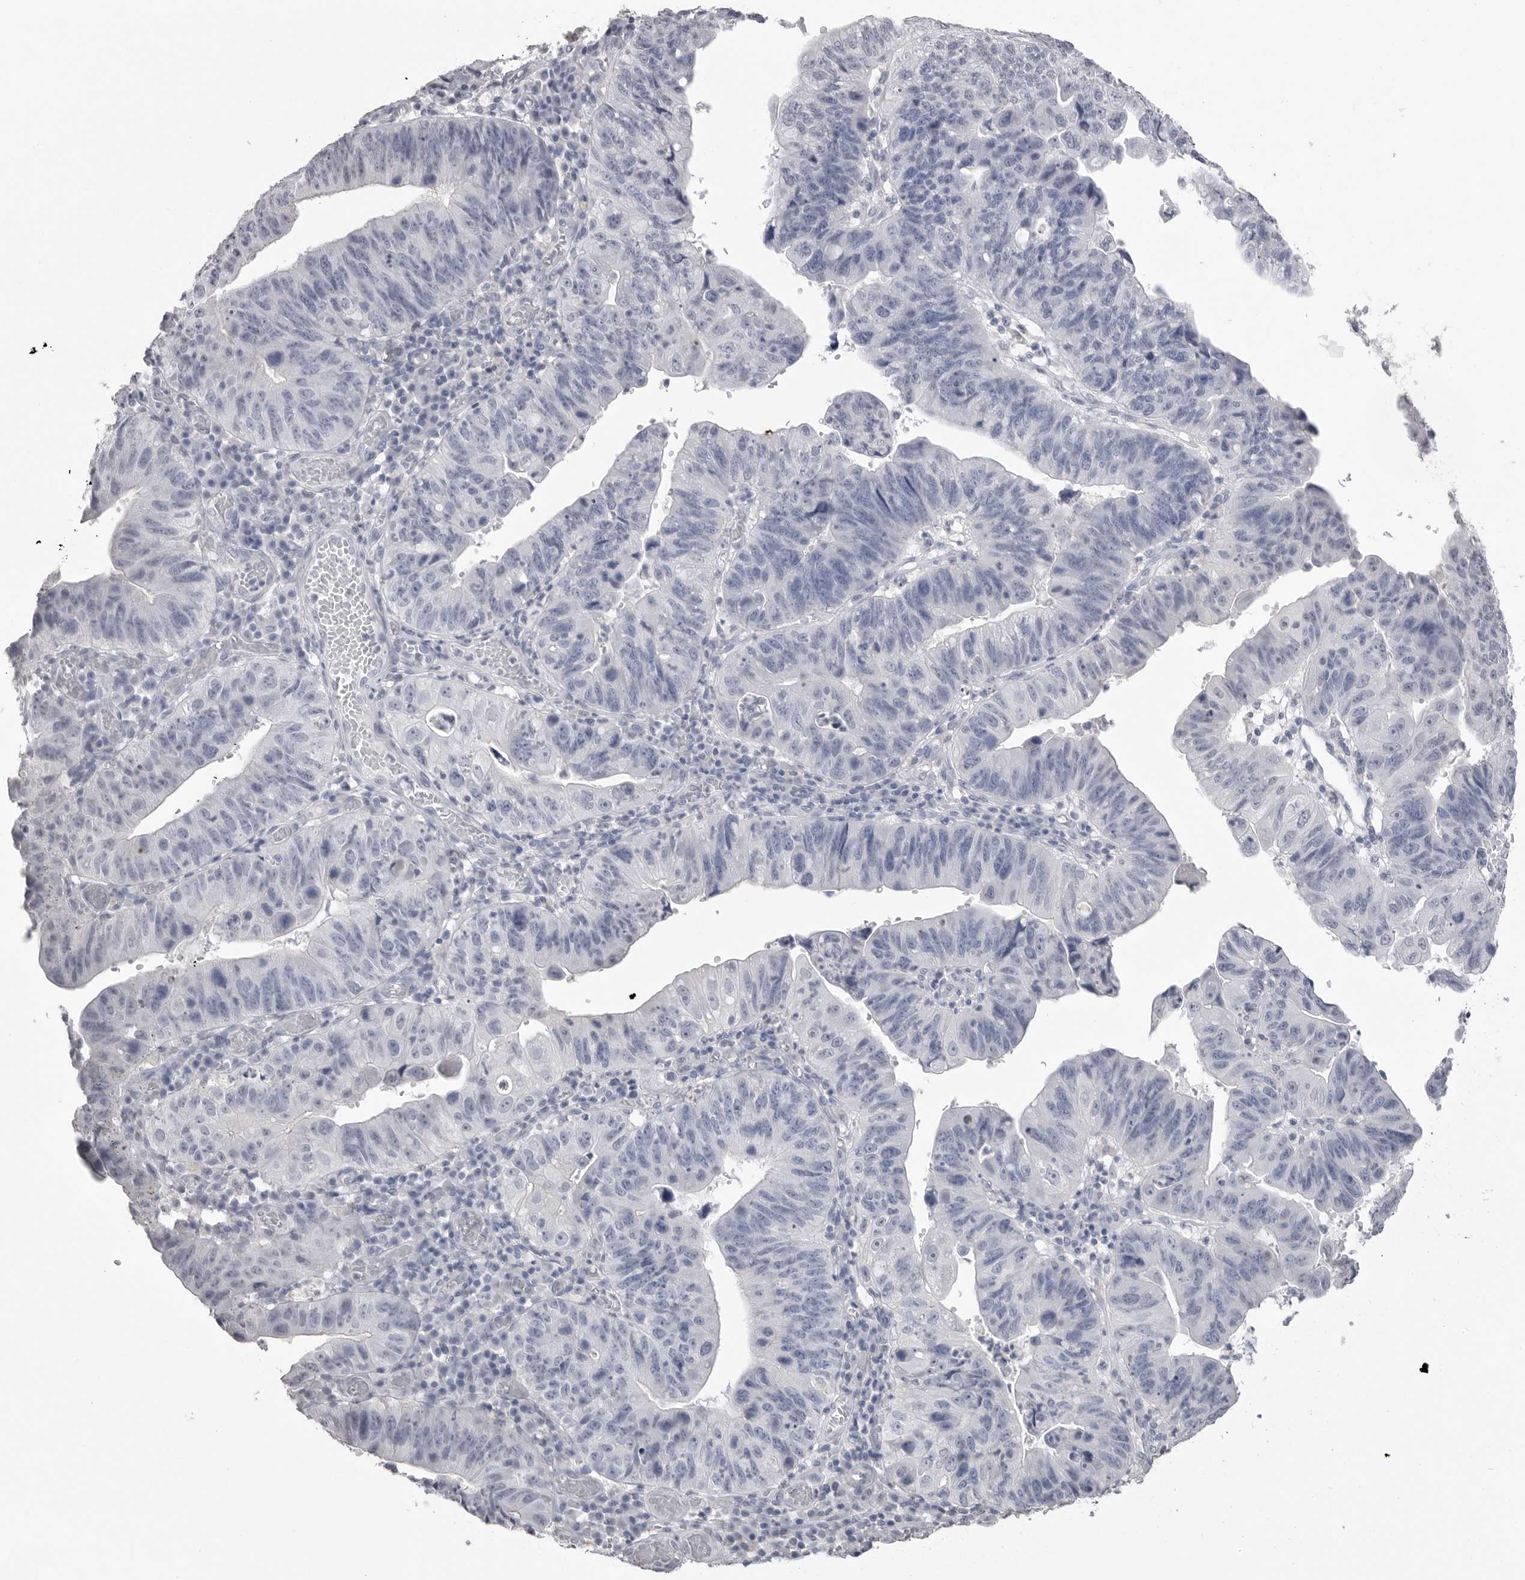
{"staining": {"intensity": "negative", "quantity": "none", "location": "none"}, "tissue": "stomach cancer", "cell_type": "Tumor cells", "image_type": "cancer", "snomed": [{"axis": "morphology", "description": "Adenocarcinoma, NOS"}, {"axis": "topography", "description": "Stomach"}], "caption": "Immunohistochemical staining of human stomach cancer (adenocarcinoma) exhibits no significant staining in tumor cells.", "gene": "ICAM5", "patient": {"sex": "male", "age": 59}}